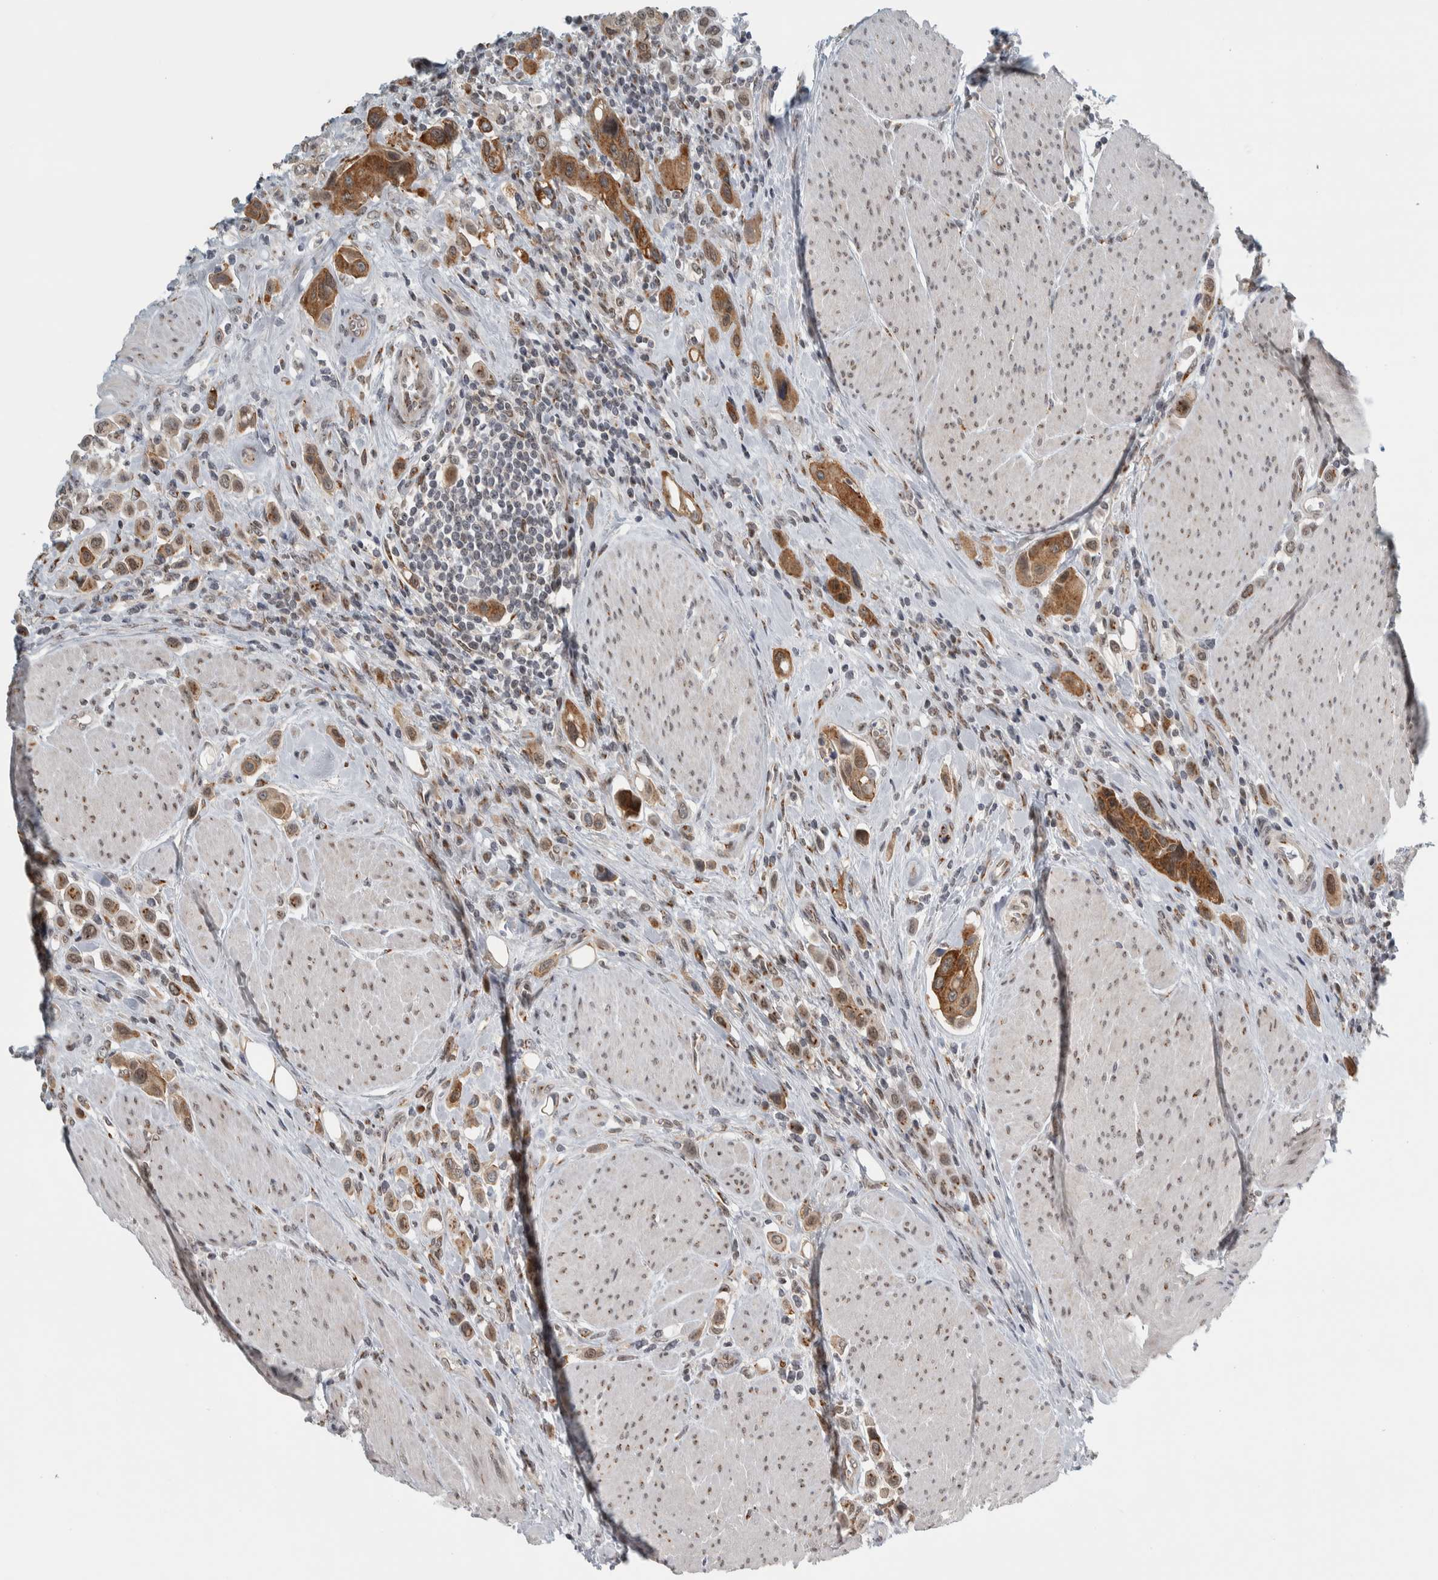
{"staining": {"intensity": "moderate", "quantity": ">75%", "location": "cytoplasmic/membranous"}, "tissue": "urothelial cancer", "cell_type": "Tumor cells", "image_type": "cancer", "snomed": [{"axis": "morphology", "description": "Urothelial carcinoma, High grade"}, {"axis": "topography", "description": "Urinary bladder"}], "caption": "Immunohistochemistry image of urothelial carcinoma (high-grade) stained for a protein (brown), which reveals medium levels of moderate cytoplasmic/membranous positivity in about >75% of tumor cells.", "gene": "ZMYND8", "patient": {"sex": "male", "age": 50}}